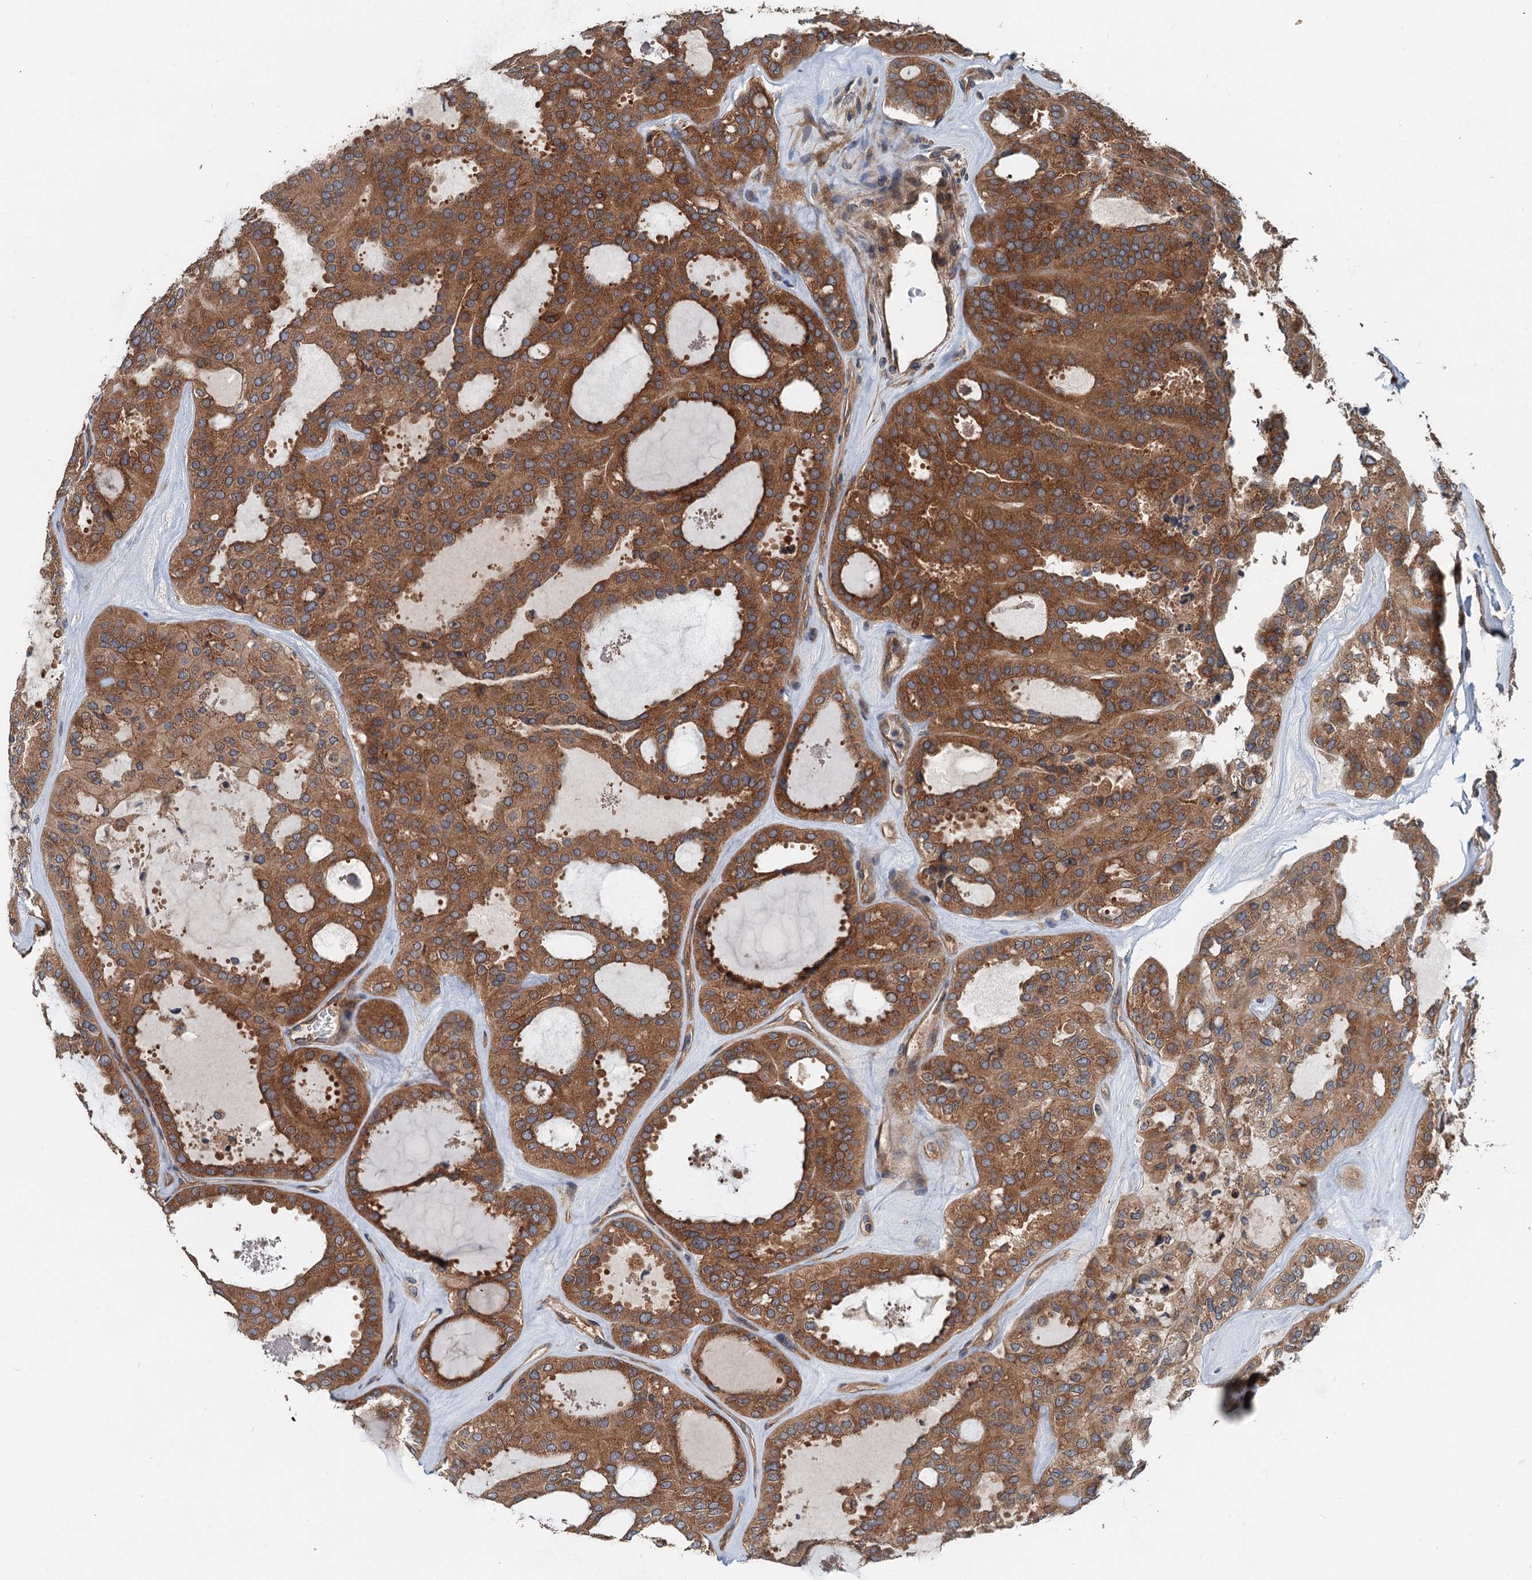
{"staining": {"intensity": "strong", "quantity": ">75%", "location": "cytoplasmic/membranous"}, "tissue": "thyroid cancer", "cell_type": "Tumor cells", "image_type": "cancer", "snomed": [{"axis": "morphology", "description": "Follicular adenoma carcinoma, NOS"}, {"axis": "topography", "description": "Thyroid gland"}], "caption": "Strong cytoplasmic/membranous positivity is appreciated in approximately >75% of tumor cells in thyroid follicular adenoma carcinoma. (Brightfield microscopy of DAB IHC at high magnification).", "gene": "COG3", "patient": {"sex": "male", "age": 75}}